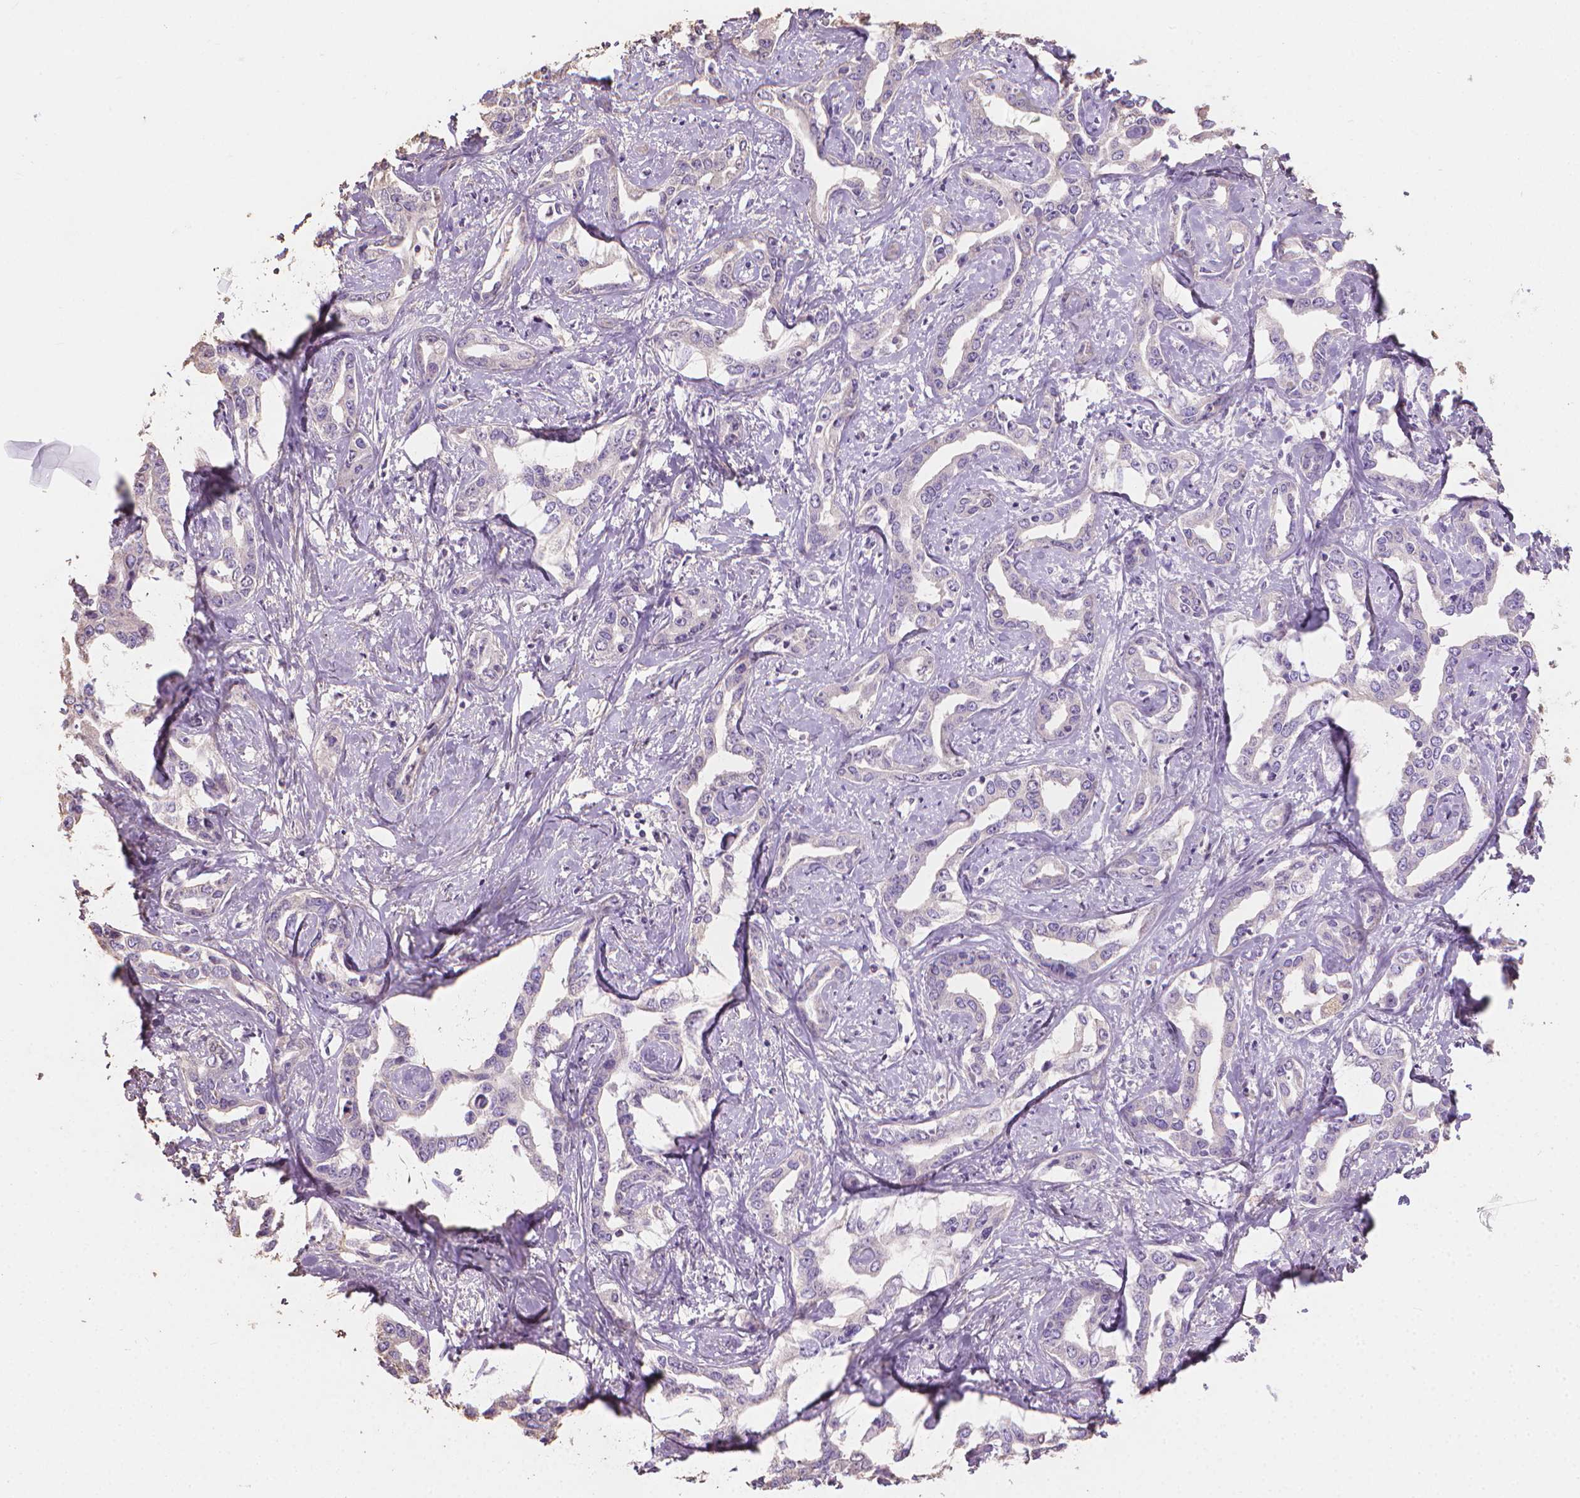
{"staining": {"intensity": "negative", "quantity": "none", "location": "none"}, "tissue": "liver cancer", "cell_type": "Tumor cells", "image_type": "cancer", "snomed": [{"axis": "morphology", "description": "Cholangiocarcinoma"}, {"axis": "topography", "description": "Liver"}], "caption": "Tumor cells show no significant positivity in liver cholangiocarcinoma. (Immunohistochemistry (ihc), brightfield microscopy, high magnification).", "gene": "CABCOCO1", "patient": {"sex": "male", "age": 59}}